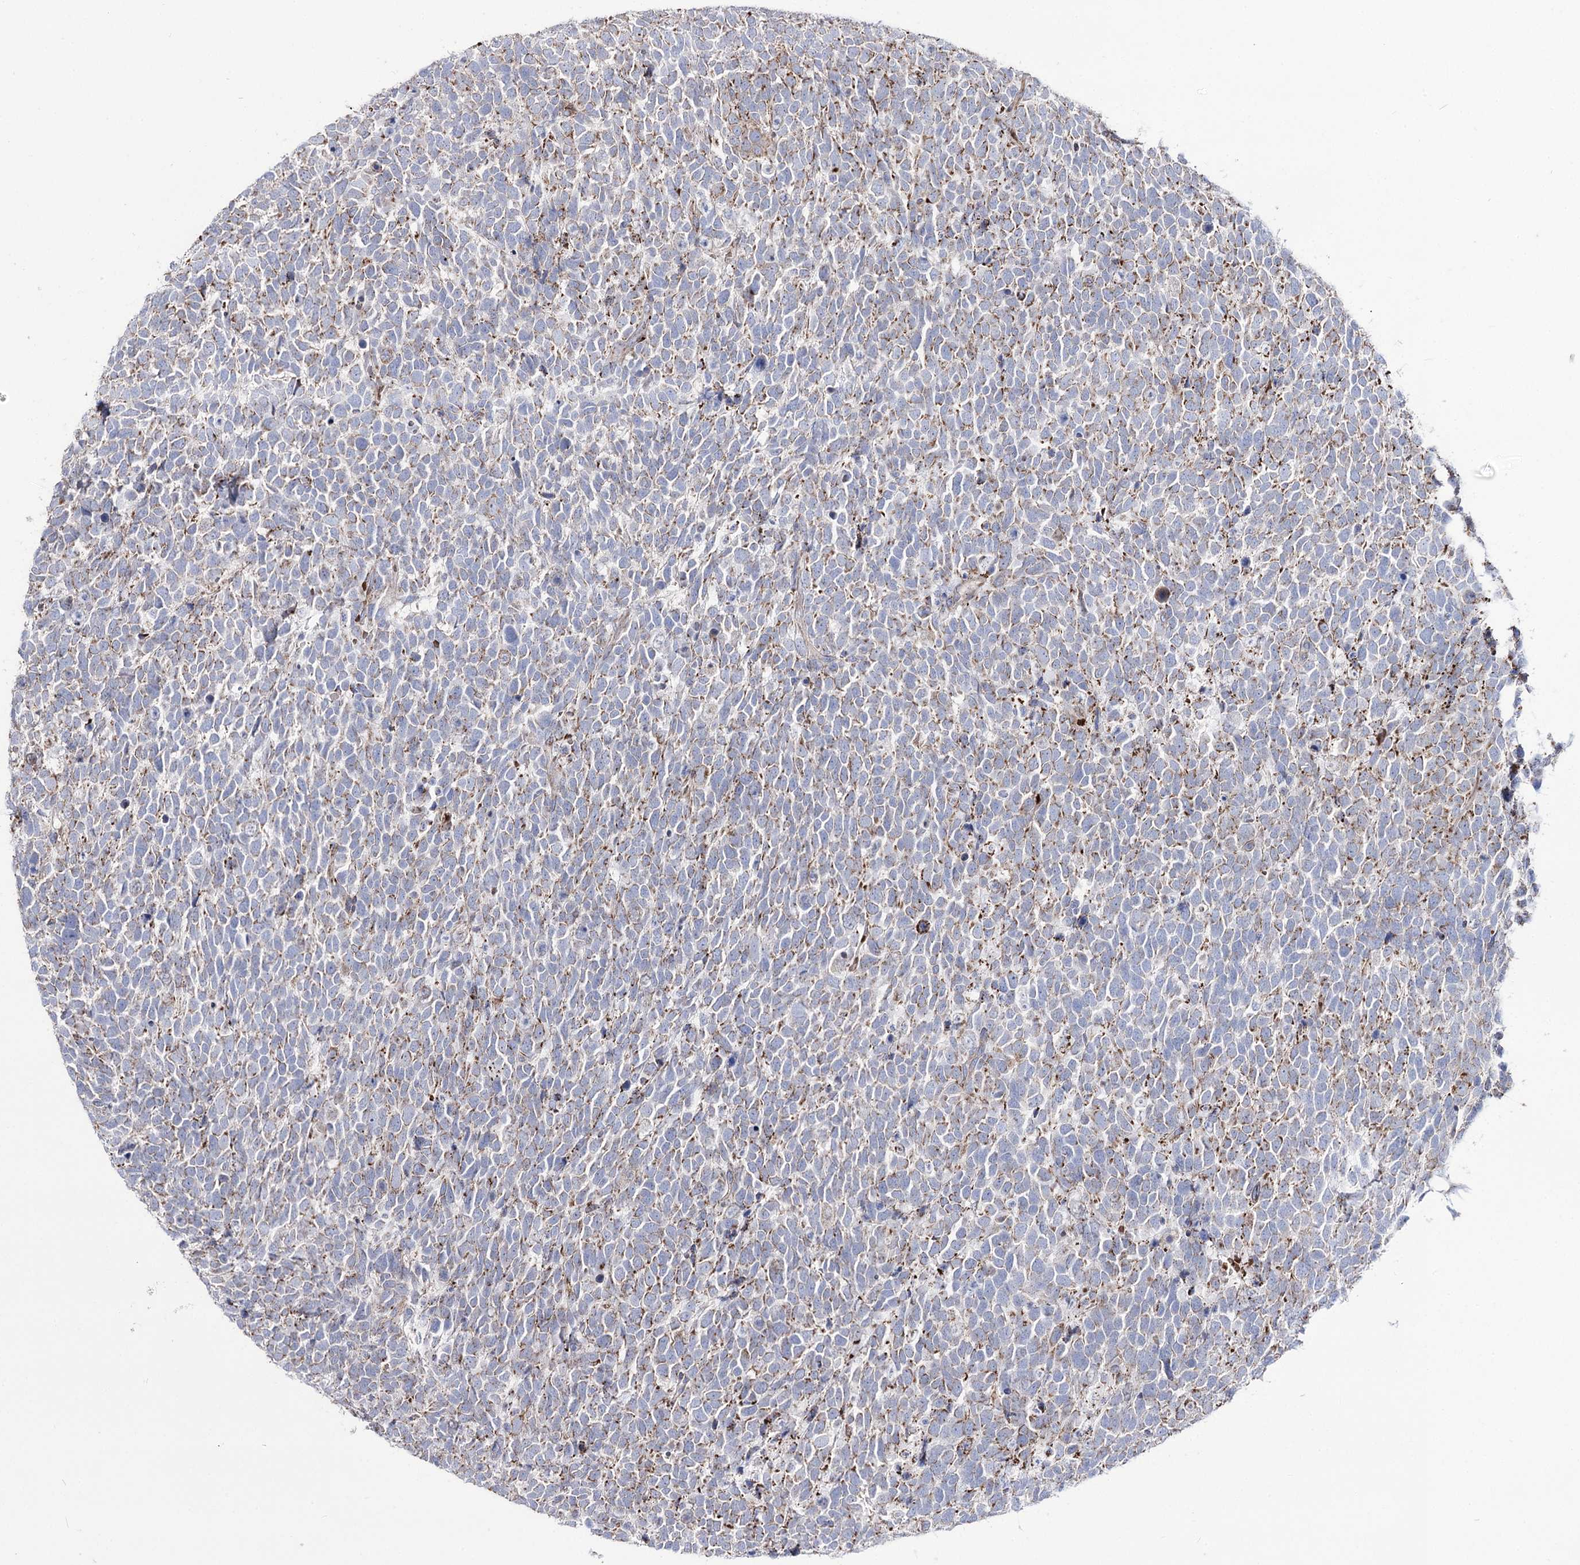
{"staining": {"intensity": "moderate", "quantity": "25%-75%", "location": "cytoplasmic/membranous"}, "tissue": "urothelial cancer", "cell_type": "Tumor cells", "image_type": "cancer", "snomed": [{"axis": "morphology", "description": "Urothelial carcinoma, High grade"}, {"axis": "topography", "description": "Urinary bladder"}], "caption": "This image shows IHC staining of urothelial cancer, with medium moderate cytoplasmic/membranous positivity in approximately 25%-75% of tumor cells.", "gene": "OSBPL5", "patient": {"sex": "female", "age": 82}}